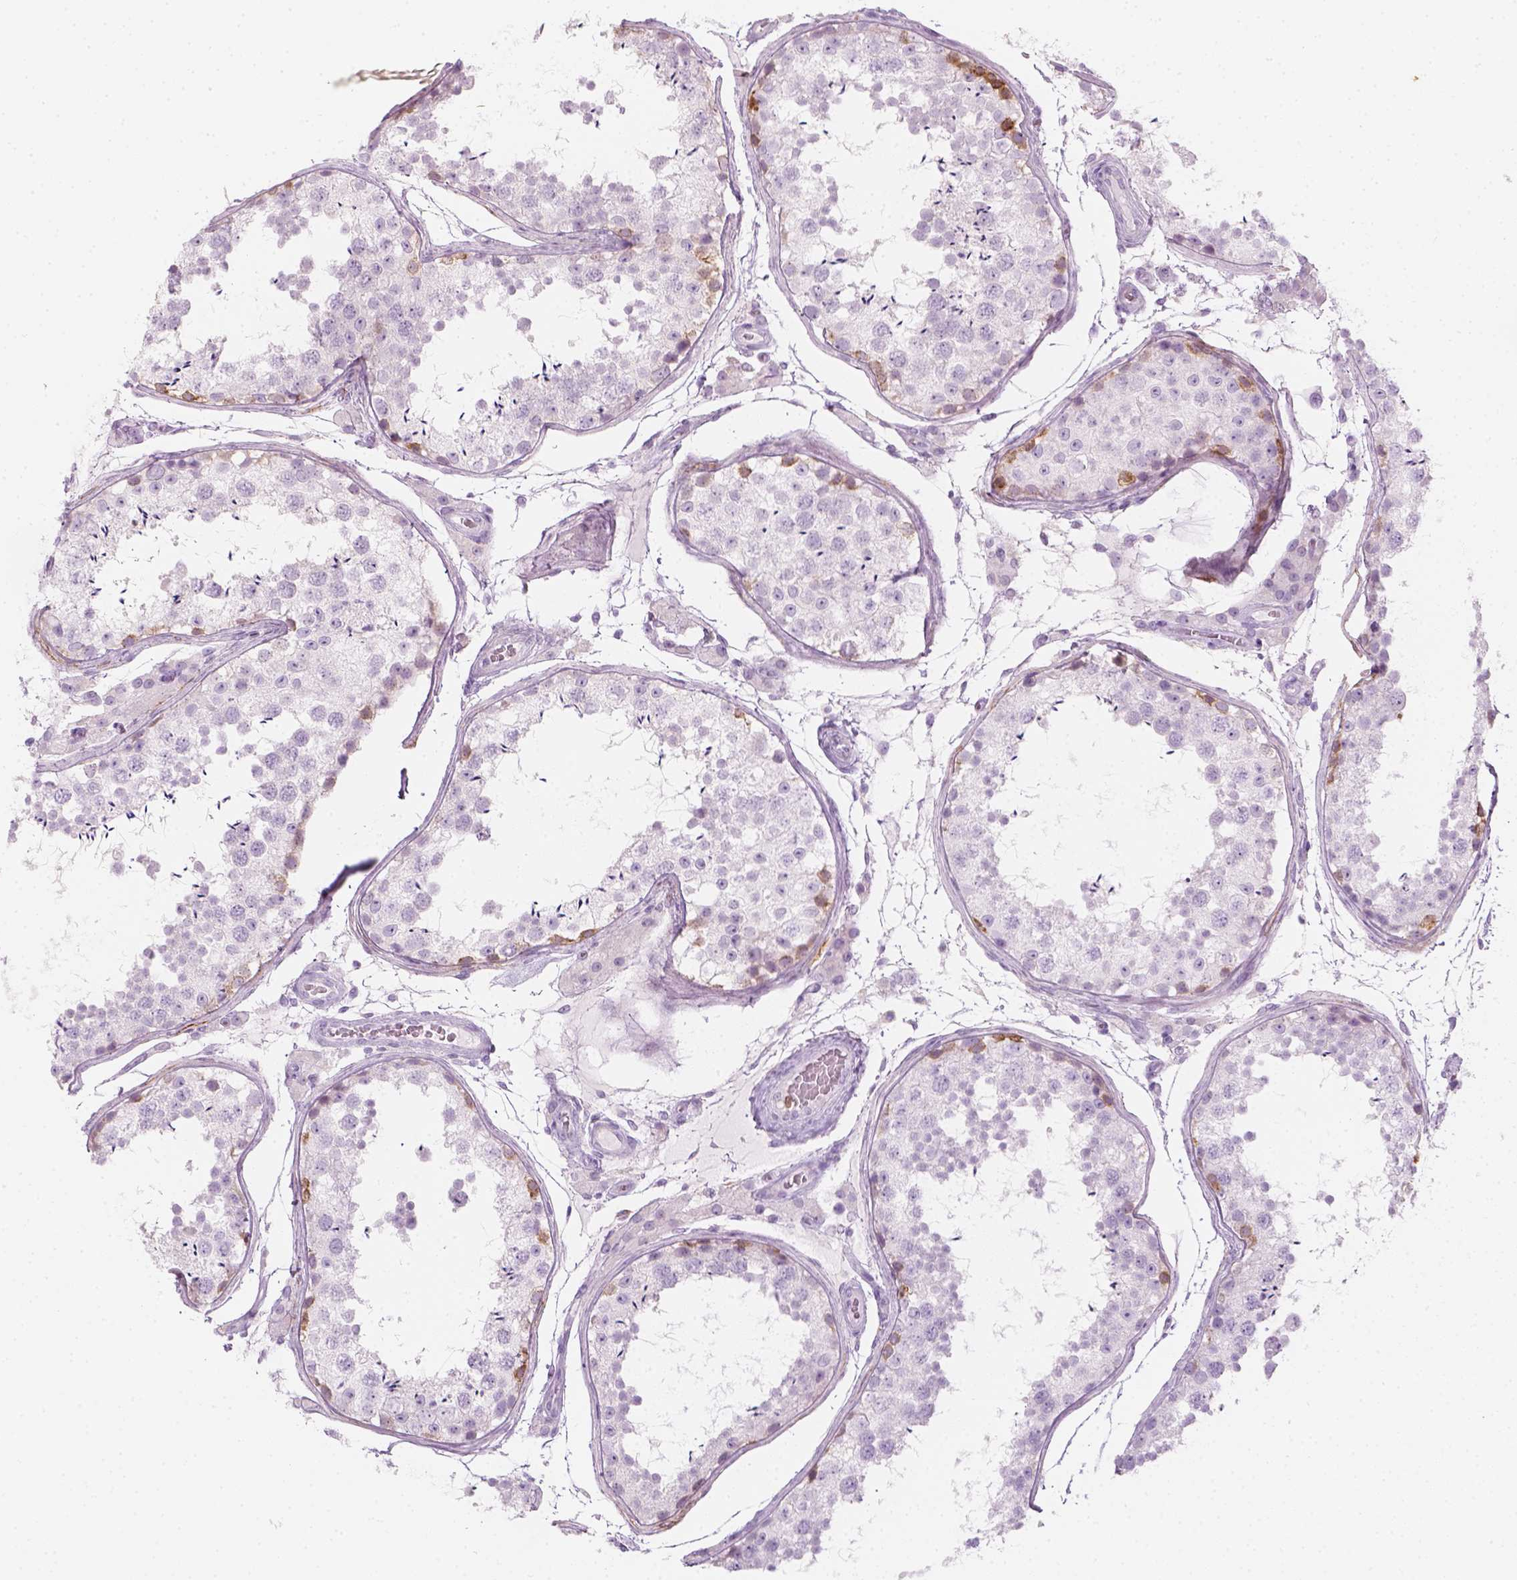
{"staining": {"intensity": "moderate", "quantity": "<25%", "location": "cytoplasmic/membranous"}, "tissue": "testis", "cell_type": "Cells in seminiferous ducts", "image_type": "normal", "snomed": [{"axis": "morphology", "description": "Normal tissue, NOS"}, {"axis": "topography", "description": "Testis"}], "caption": "Immunohistochemistry (IHC) photomicrograph of benign testis: testis stained using immunohistochemistry exhibits low levels of moderate protein expression localized specifically in the cytoplasmic/membranous of cells in seminiferous ducts, appearing as a cytoplasmic/membranous brown color.", "gene": "CES1", "patient": {"sex": "male", "age": 29}}